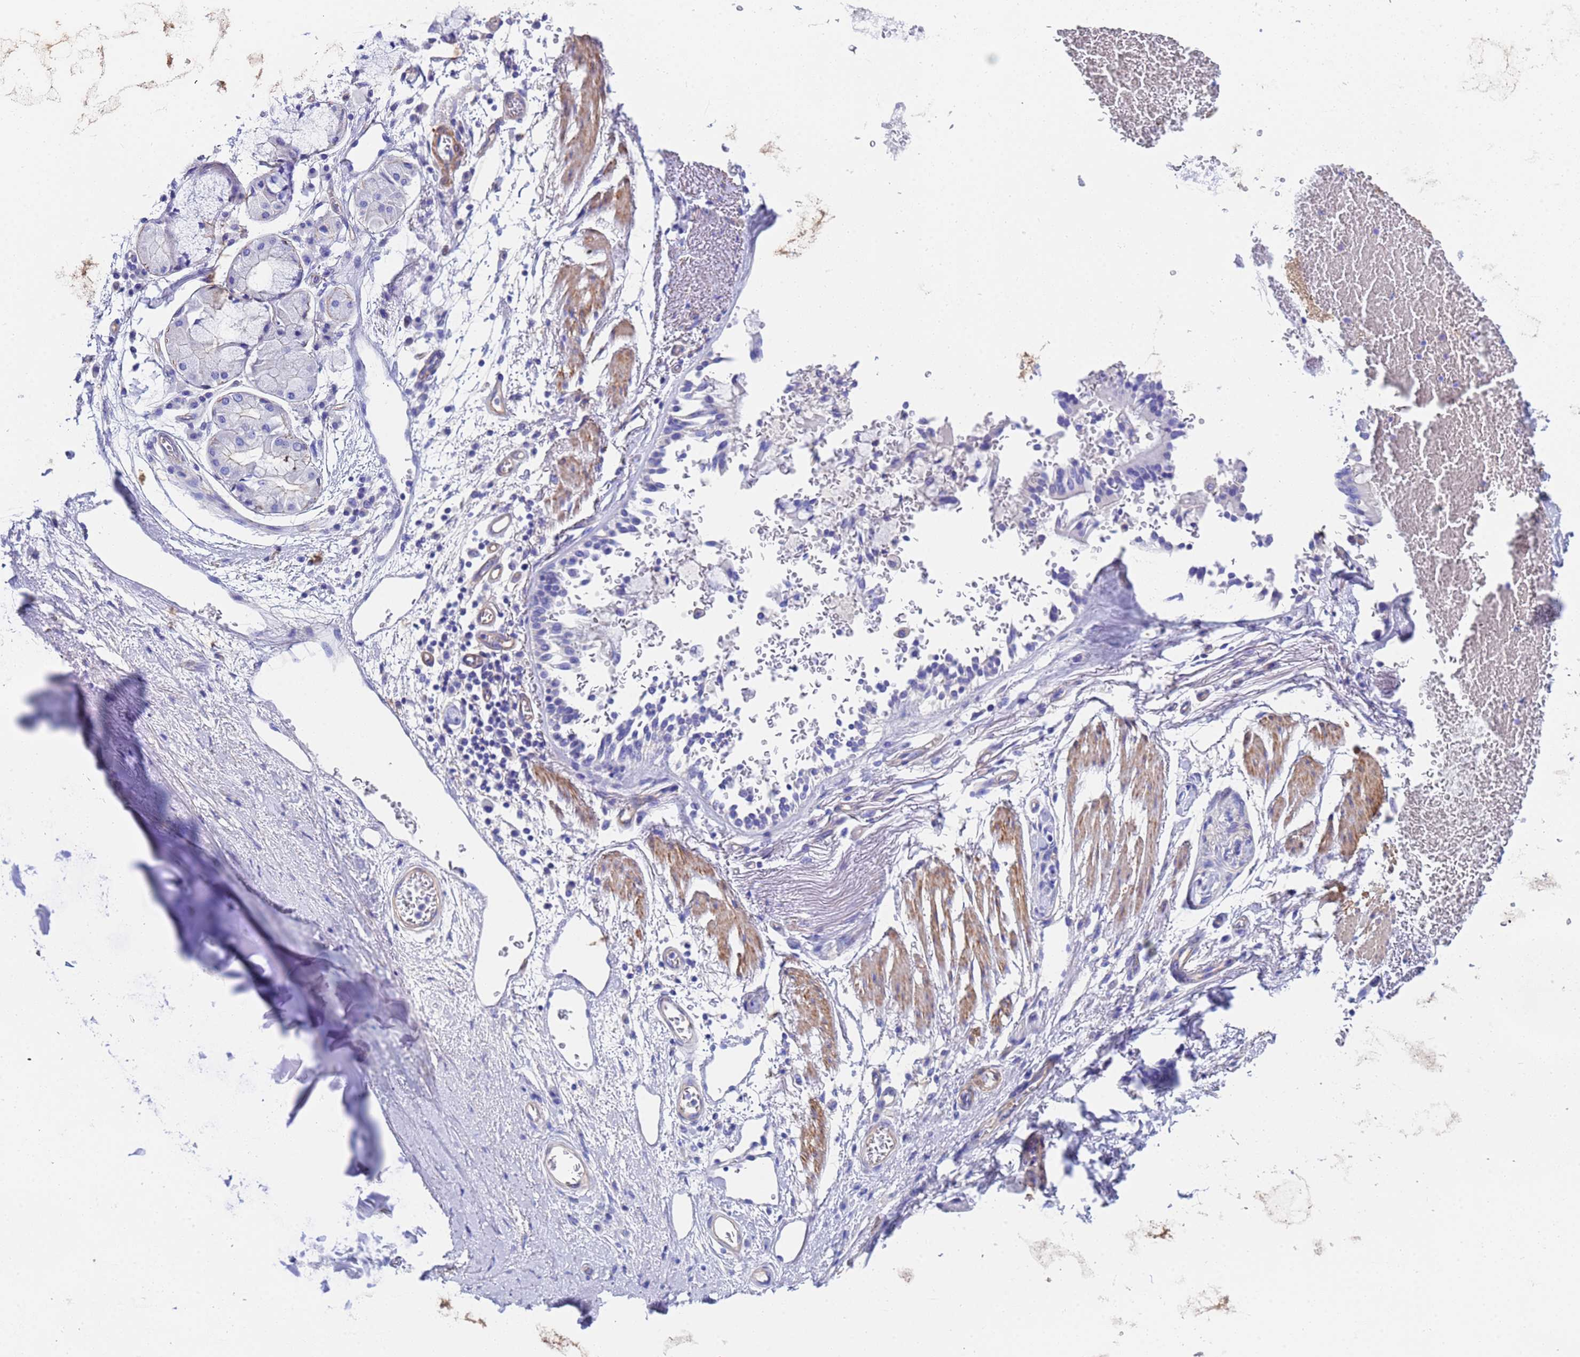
{"staining": {"intensity": "negative", "quantity": "none", "location": "none"}, "tissue": "adipose tissue", "cell_type": "Adipocytes", "image_type": "normal", "snomed": [{"axis": "morphology", "description": "Normal tissue, NOS"}, {"axis": "topography", "description": "Cartilage tissue"}], "caption": "Protein analysis of normal adipose tissue reveals no significant positivity in adipocytes. (DAB (3,3'-diaminobenzidine) immunohistochemistry (IHC) visualized using brightfield microscopy, high magnification).", "gene": "CST1", "patient": {"sex": "male", "age": 73}}